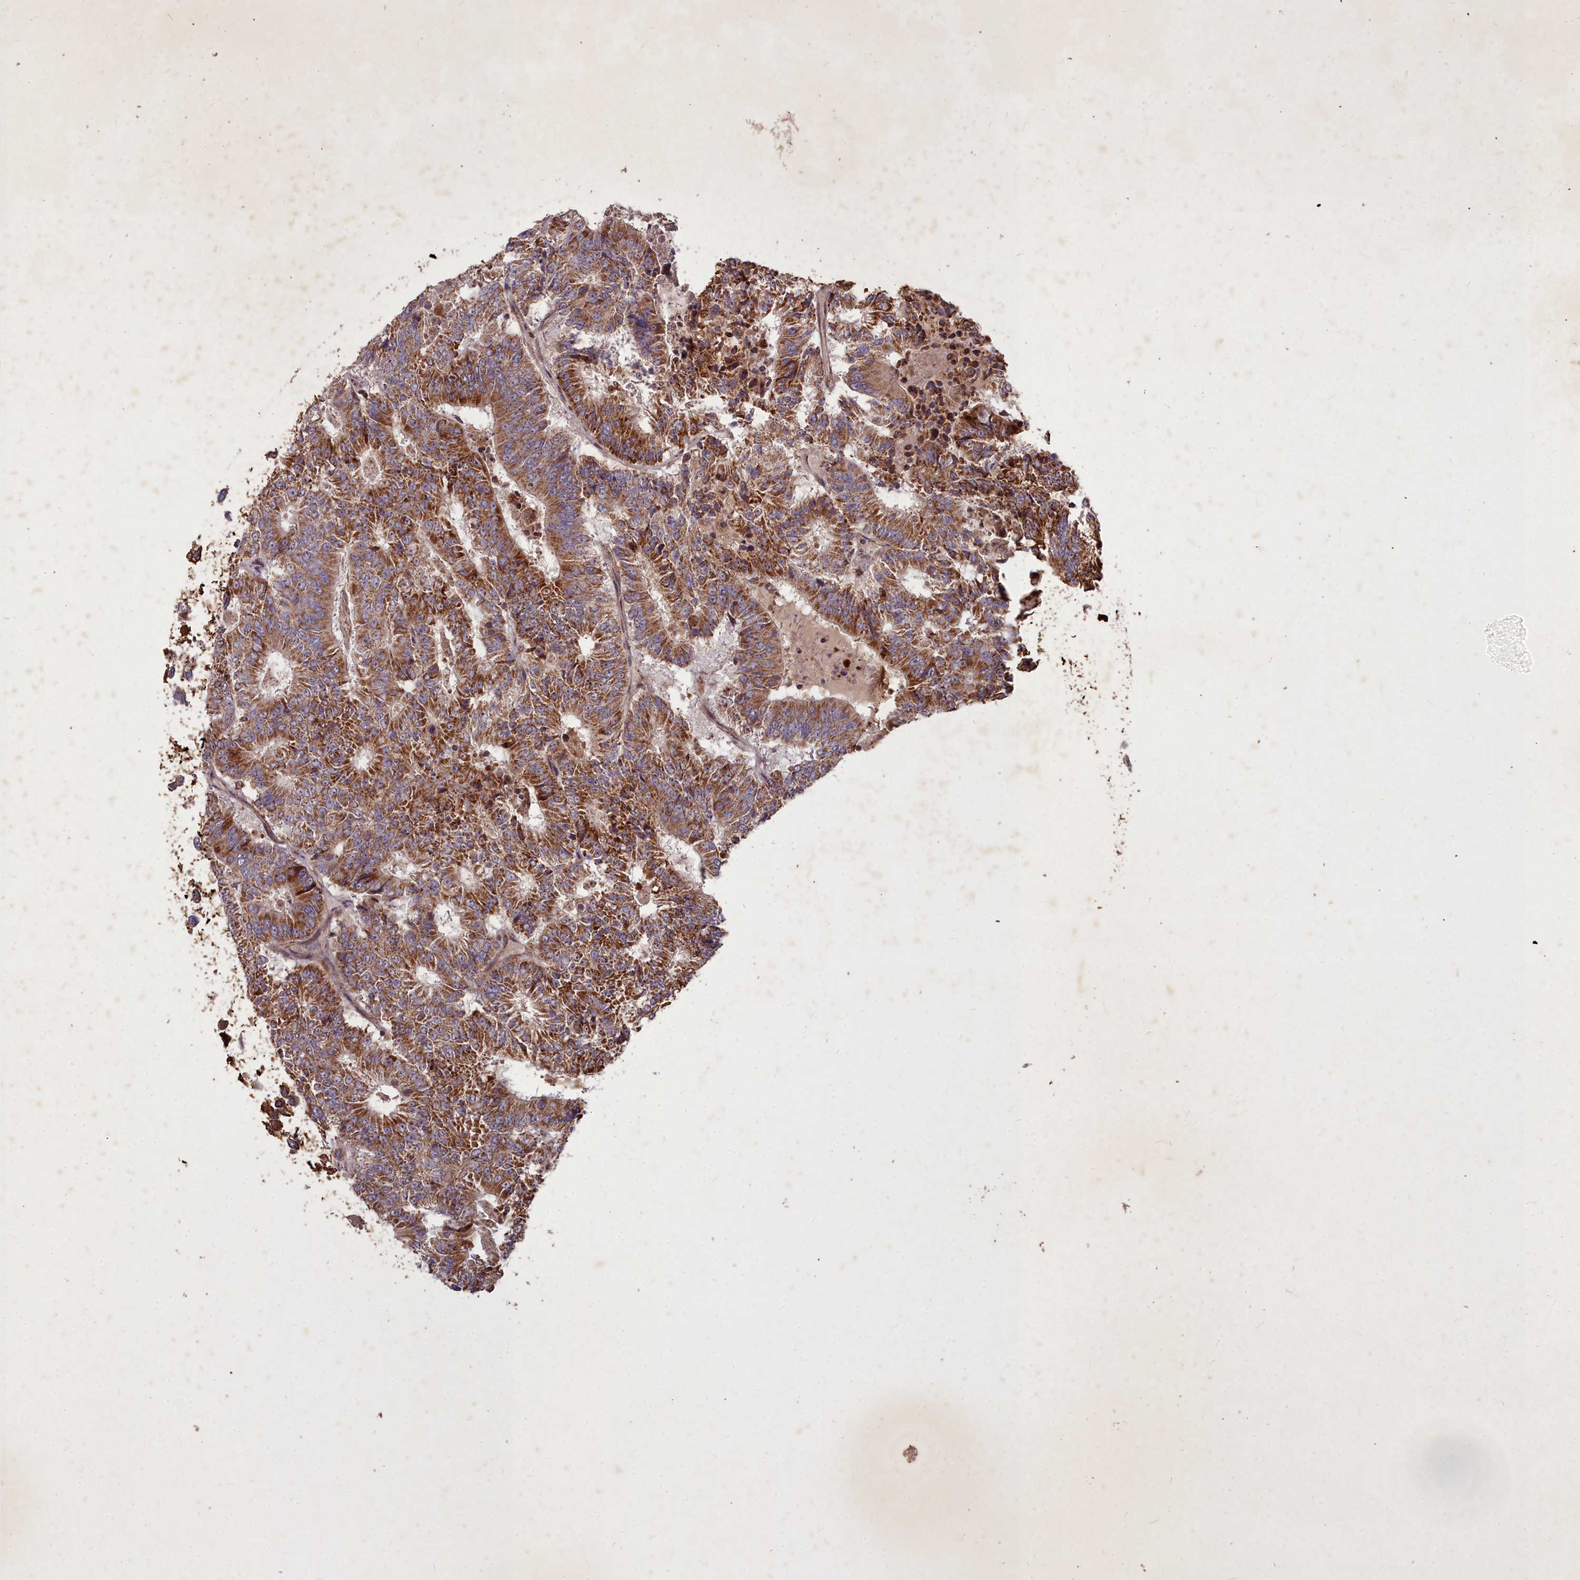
{"staining": {"intensity": "strong", "quantity": ">75%", "location": "cytoplasmic/membranous"}, "tissue": "colorectal cancer", "cell_type": "Tumor cells", "image_type": "cancer", "snomed": [{"axis": "morphology", "description": "Adenocarcinoma, NOS"}, {"axis": "topography", "description": "Colon"}], "caption": "Immunohistochemistry image of colorectal cancer stained for a protein (brown), which demonstrates high levels of strong cytoplasmic/membranous positivity in approximately >75% of tumor cells.", "gene": "COX11", "patient": {"sex": "male", "age": 83}}